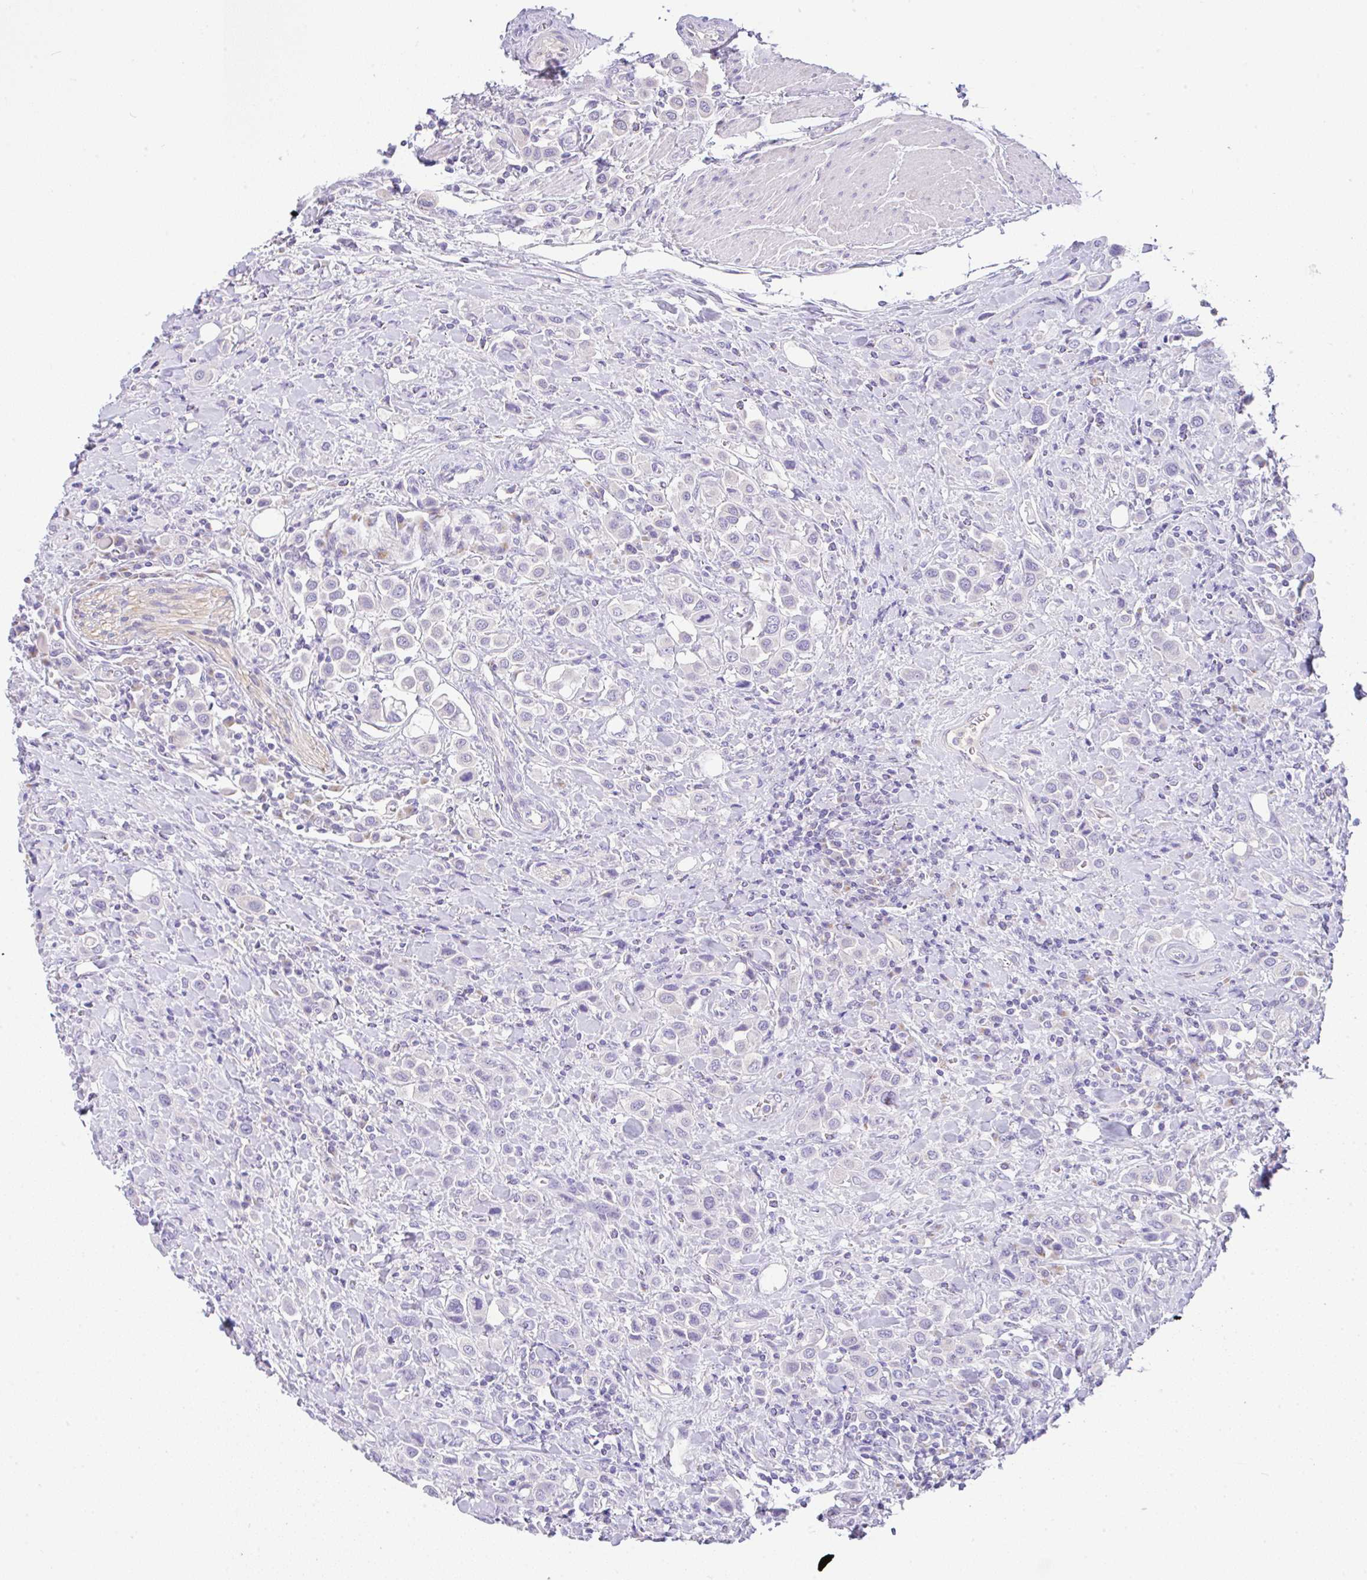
{"staining": {"intensity": "negative", "quantity": "none", "location": "none"}, "tissue": "urothelial cancer", "cell_type": "Tumor cells", "image_type": "cancer", "snomed": [{"axis": "morphology", "description": "Urothelial carcinoma, High grade"}, {"axis": "topography", "description": "Urinary bladder"}], "caption": "Urothelial cancer was stained to show a protein in brown. There is no significant expression in tumor cells.", "gene": "SERPINE3", "patient": {"sex": "male", "age": 50}}